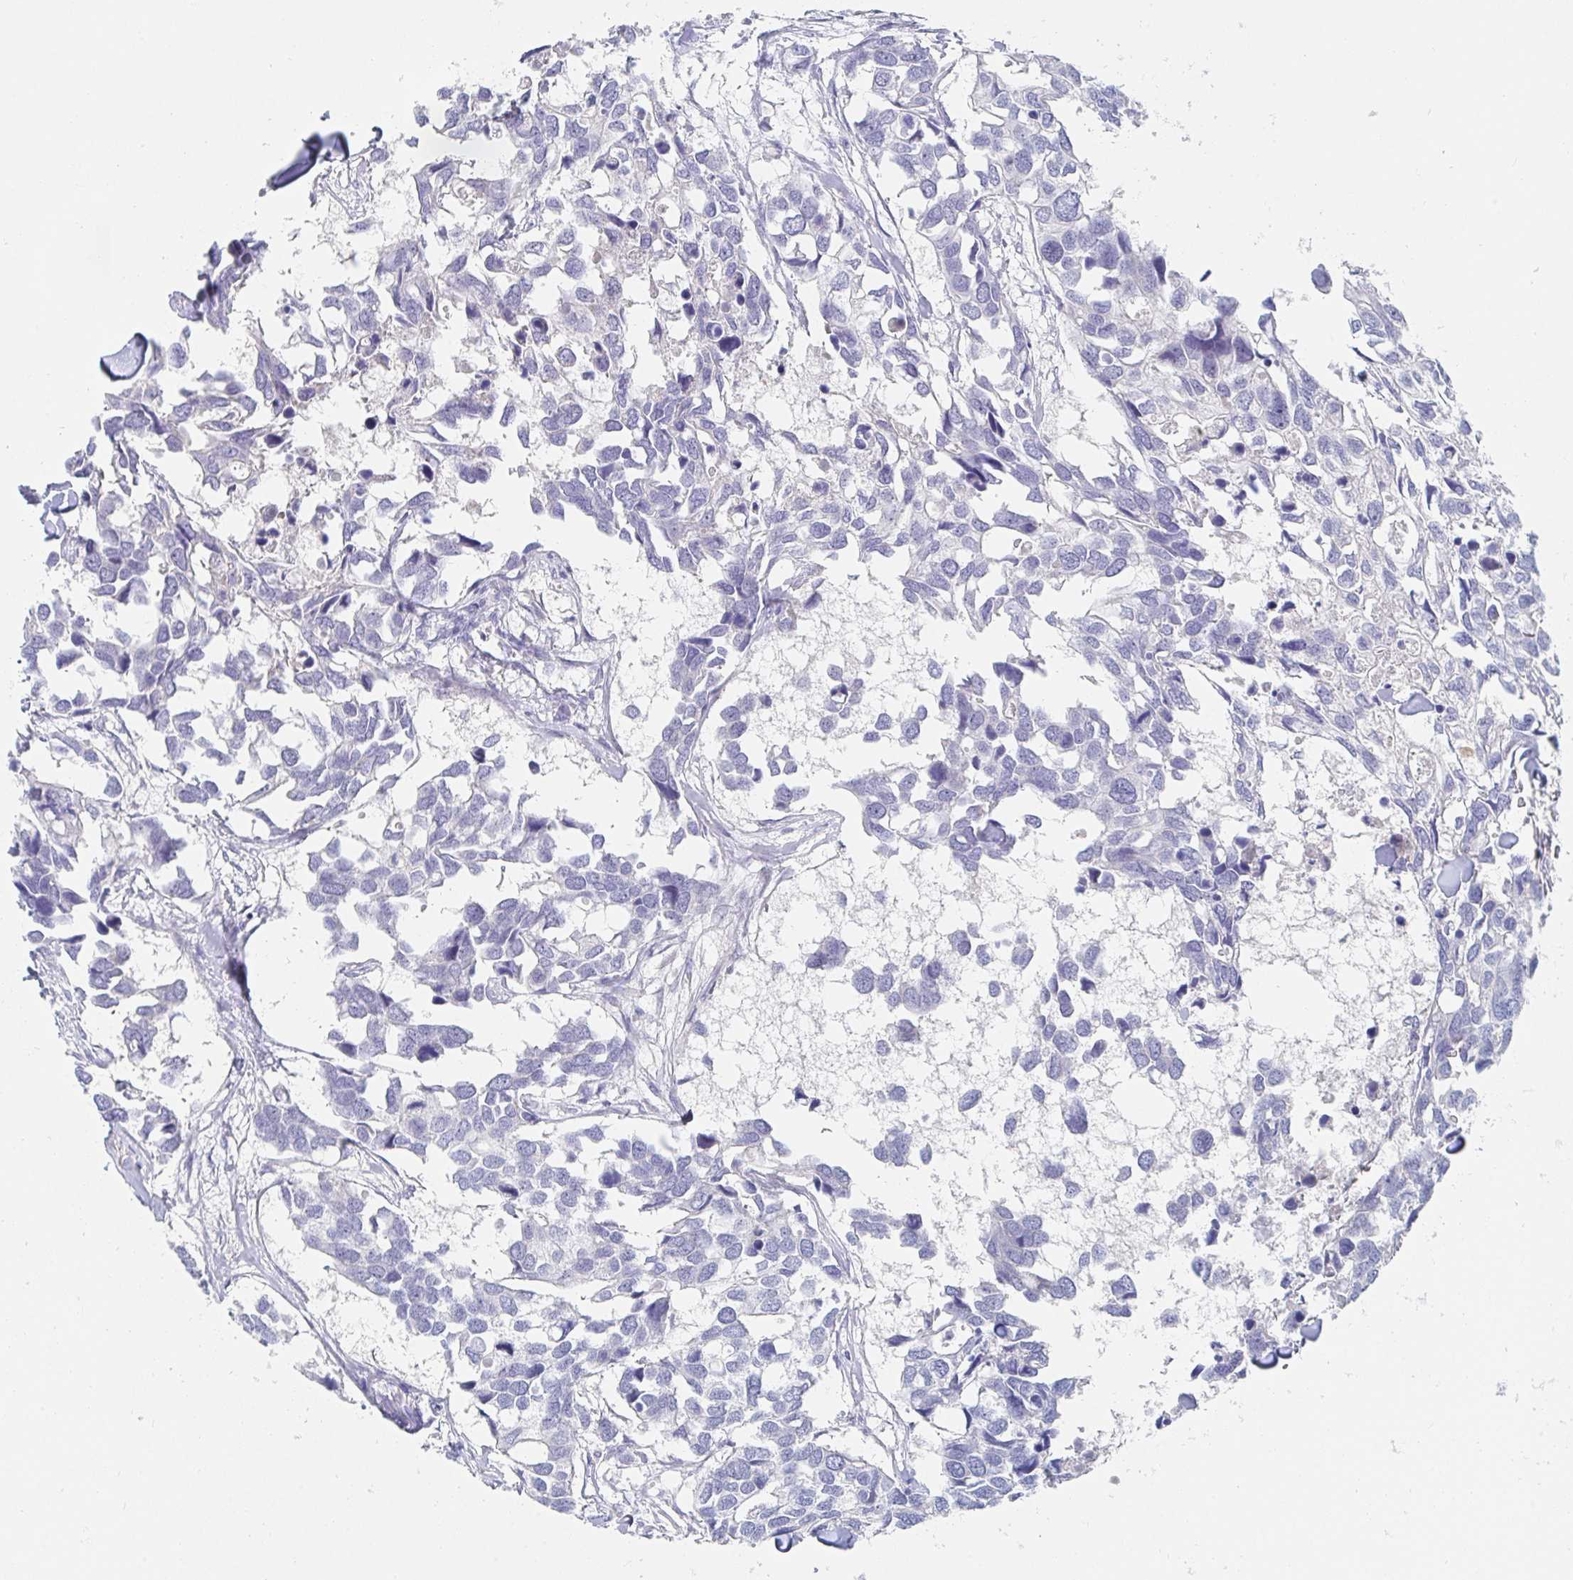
{"staining": {"intensity": "negative", "quantity": "none", "location": "none"}, "tissue": "breast cancer", "cell_type": "Tumor cells", "image_type": "cancer", "snomed": [{"axis": "morphology", "description": "Duct carcinoma"}, {"axis": "topography", "description": "Breast"}], "caption": "Breast infiltrating ductal carcinoma was stained to show a protein in brown. There is no significant positivity in tumor cells. The staining was performed using DAB to visualize the protein expression in brown, while the nuclei were stained in blue with hematoxylin (Magnification: 20x).", "gene": "ZNF430", "patient": {"sex": "female", "age": 83}}